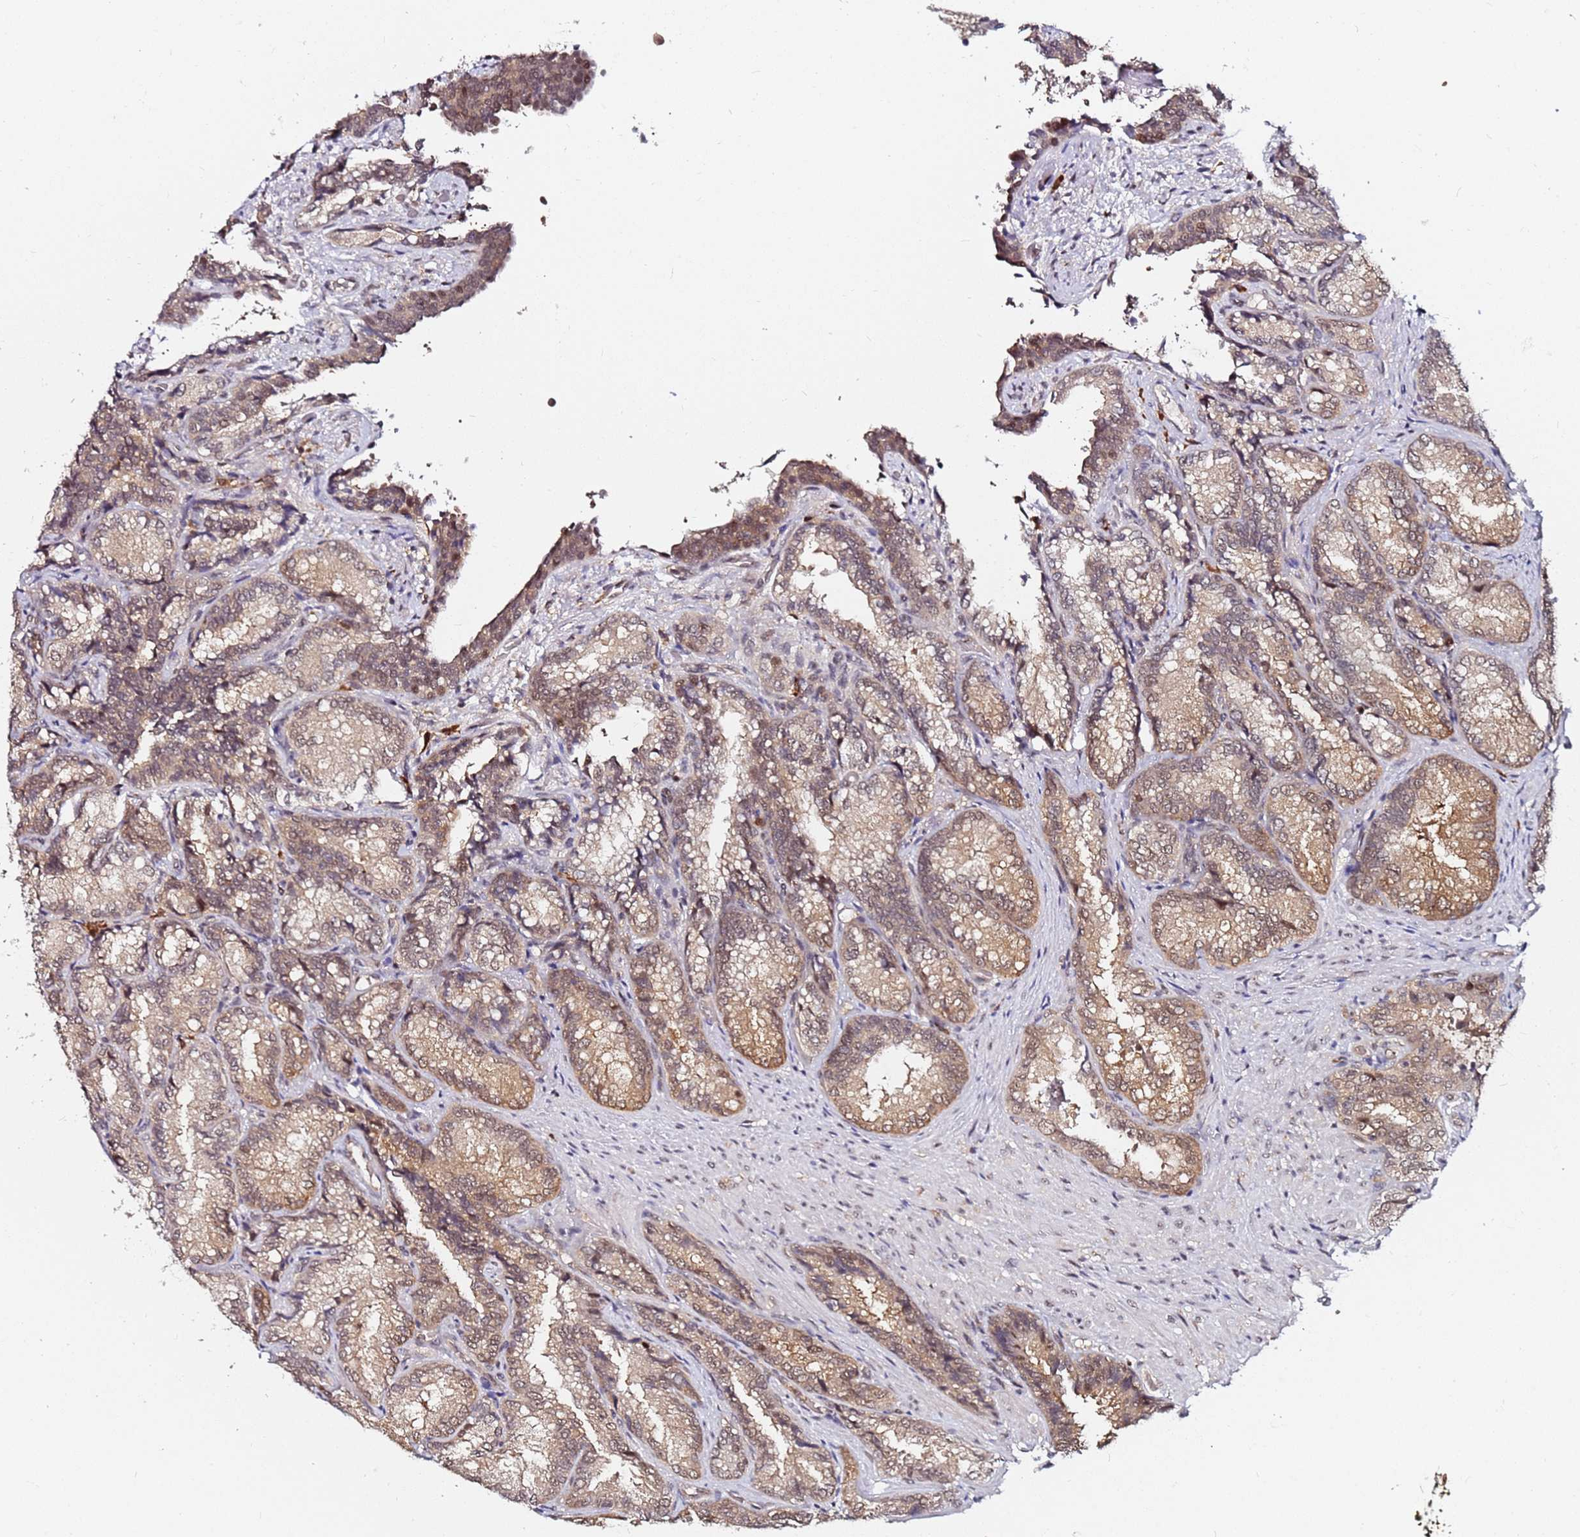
{"staining": {"intensity": "moderate", "quantity": ">75%", "location": "cytoplasmic/membranous,nuclear"}, "tissue": "seminal vesicle", "cell_type": "Glandular cells", "image_type": "normal", "snomed": [{"axis": "morphology", "description": "Normal tissue, NOS"}, {"axis": "topography", "description": "Seminal veicle"}], "caption": "This micrograph exhibits unremarkable seminal vesicle stained with immunohistochemistry (IHC) to label a protein in brown. The cytoplasmic/membranous,nuclear of glandular cells show moderate positivity for the protein. Nuclei are counter-stained blue.", "gene": "RGS18", "patient": {"sex": "male", "age": 58}}